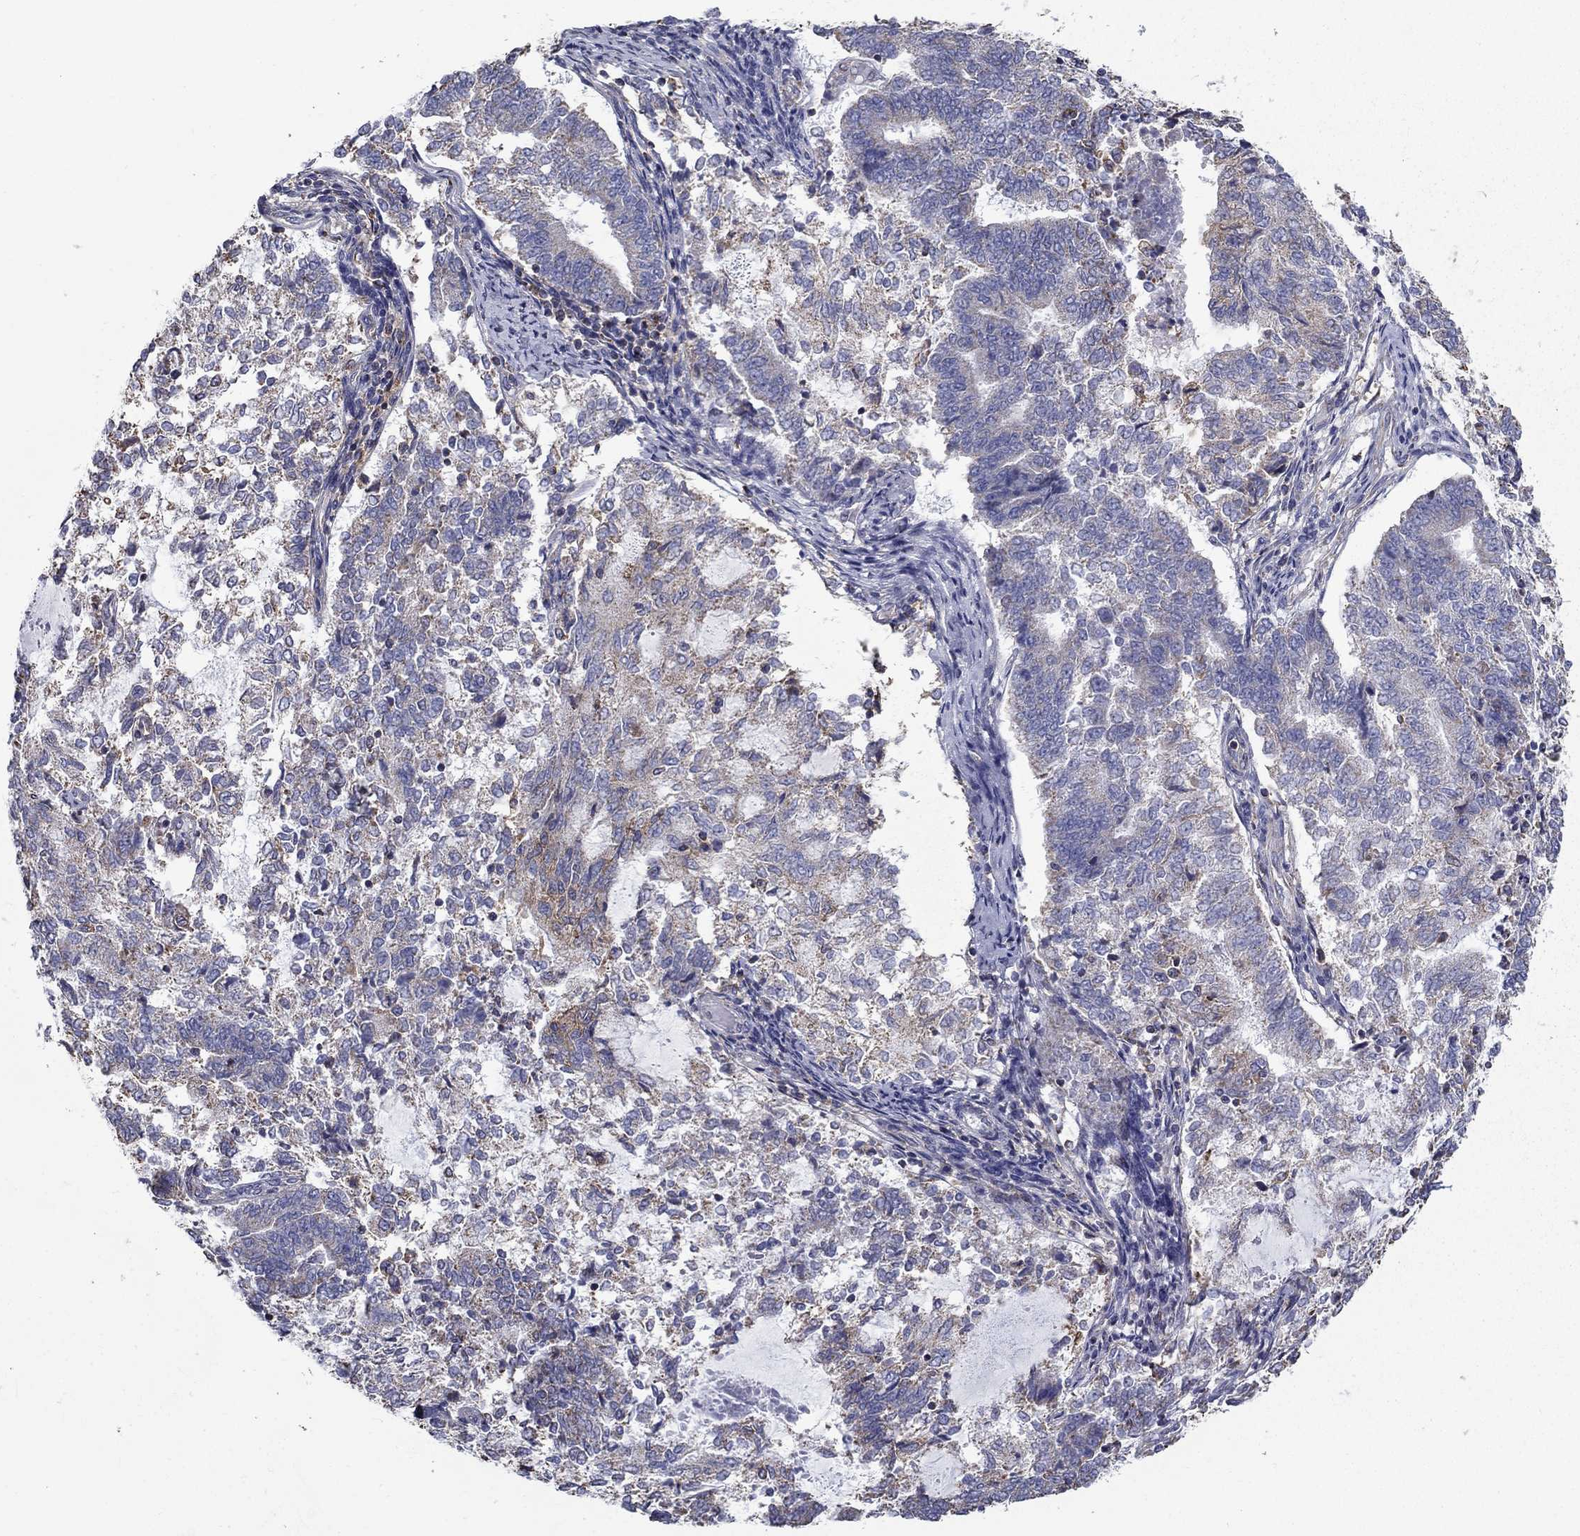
{"staining": {"intensity": "weak", "quantity": "<25%", "location": "cytoplasmic/membranous"}, "tissue": "endometrial cancer", "cell_type": "Tumor cells", "image_type": "cancer", "snomed": [{"axis": "morphology", "description": "Adenocarcinoma, NOS"}, {"axis": "topography", "description": "Endometrium"}], "caption": "Immunohistochemical staining of adenocarcinoma (endometrial) demonstrates no significant expression in tumor cells.", "gene": "NME5", "patient": {"sex": "female", "age": 65}}